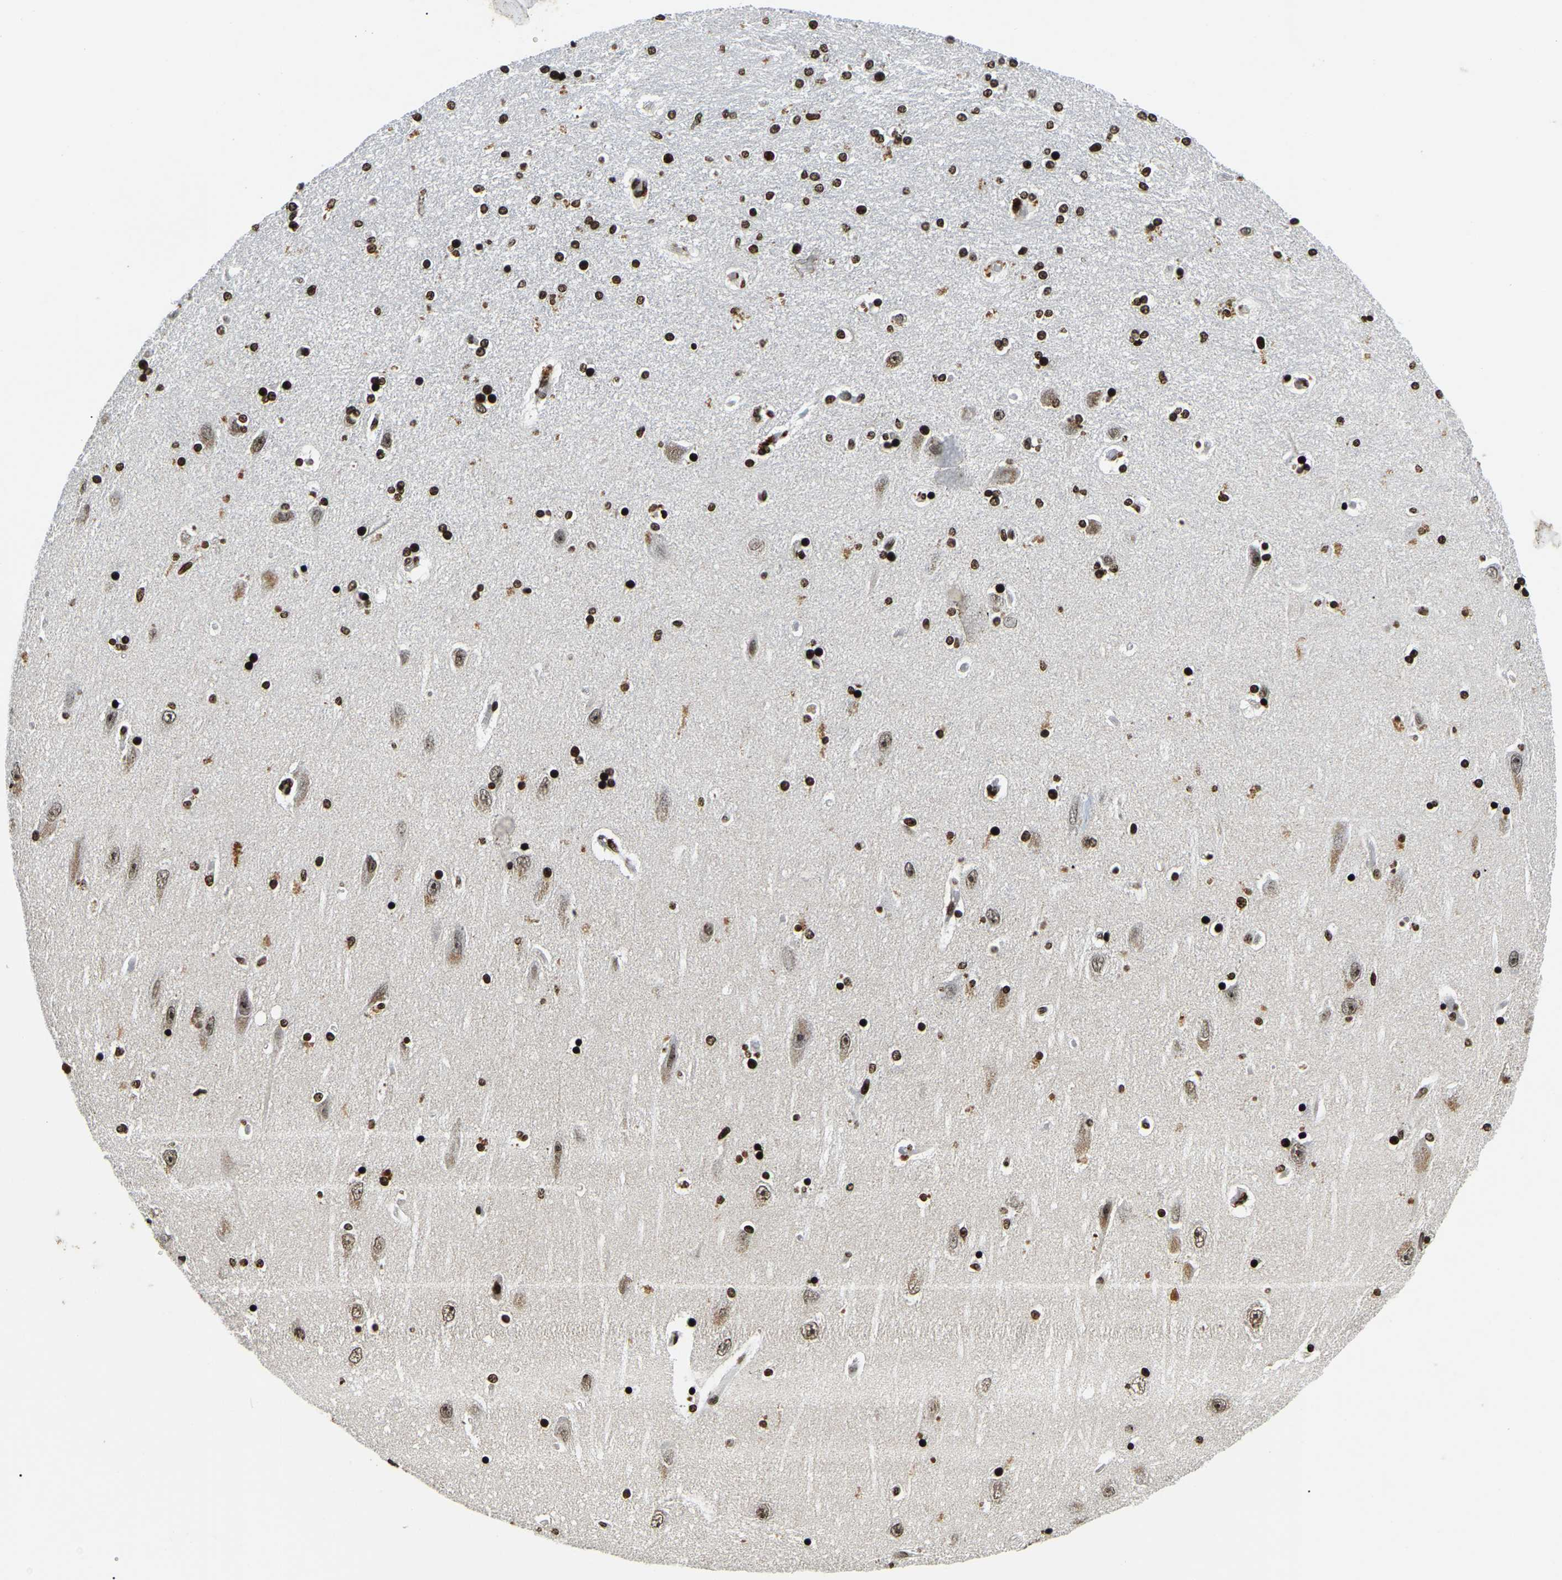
{"staining": {"intensity": "strong", "quantity": ">75%", "location": "nuclear"}, "tissue": "hippocampus", "cell_type": "Glial cells", "image_type": "normal", "snomed": [{"axis": "morphology", "description": "Normal tissue, NOS"}, {"axis": "topography", "description": "Hippocampus"}], "caption": "A high-resolution image shows immunohistochemistry staining of unremarkable hippocampus, which demonstrates strong nuclear expression in approximately >75% of glial cells.", "gene": "LRRC61", "patient": {"sex": "female", "age": 54}}